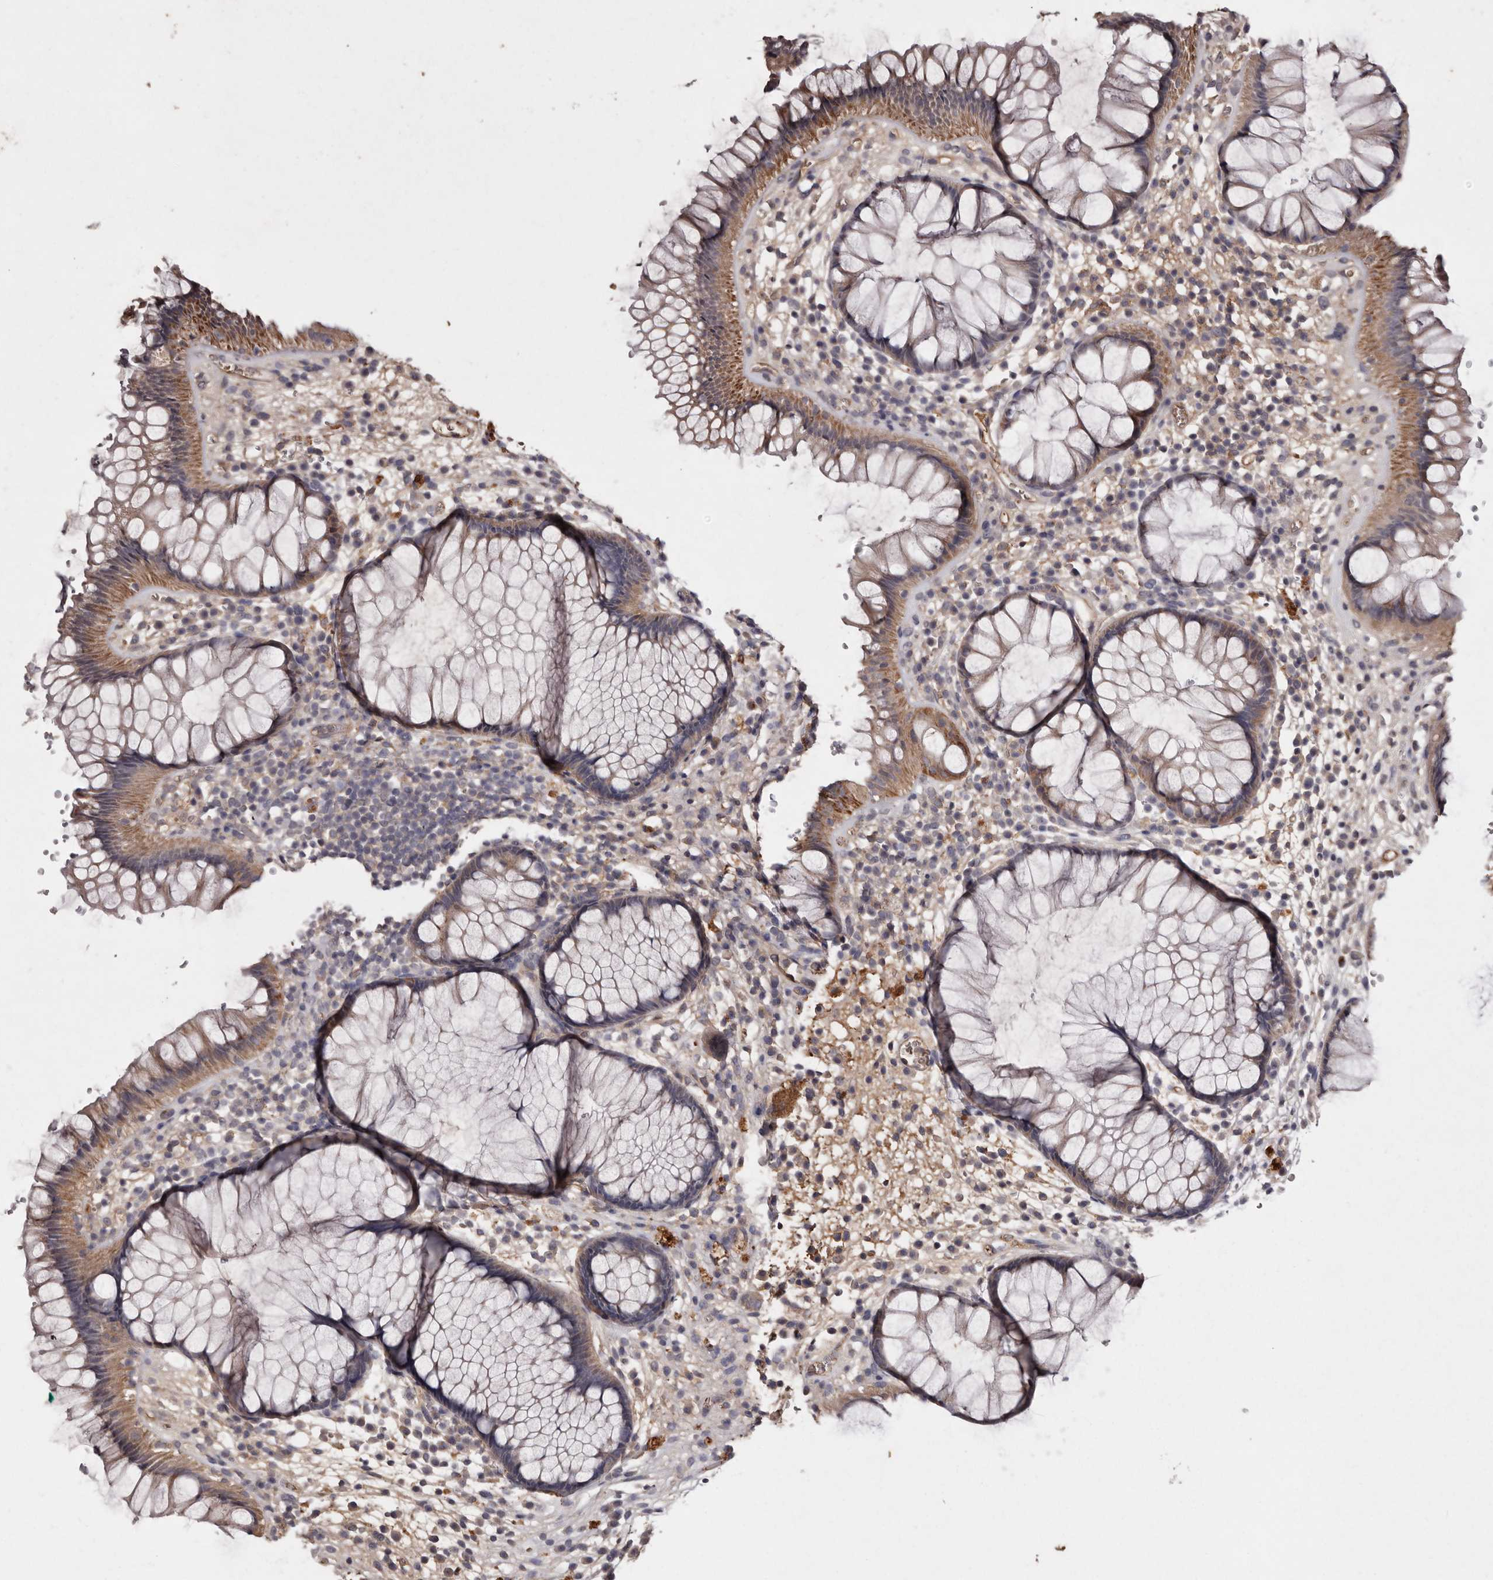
{"staining": {"intensity": "moderate", "quantity": "25%-75%", "location": "cytoplasmic/membranous"}, "tissue": "rectum", "cell_type": "Glandular cells", "image_type": "normal", "snomed": [{"axis": "morphology", "description": "Normal tissue, NOS"}, {"axis": "topography", "description": "Rectum"}], "caption": "Immunohistochemistry photomicrograph of normal rectum: rectum stained using immunohistochemistry exhibits medium levels of moderate protein expression localized specifically in the cytoplasmic/membranous of glandular cells, appearing as a cytoplasmic/membranous brown color.", "gene": "CYP1B1", "patient": {"sex": "male", "age": 51}}